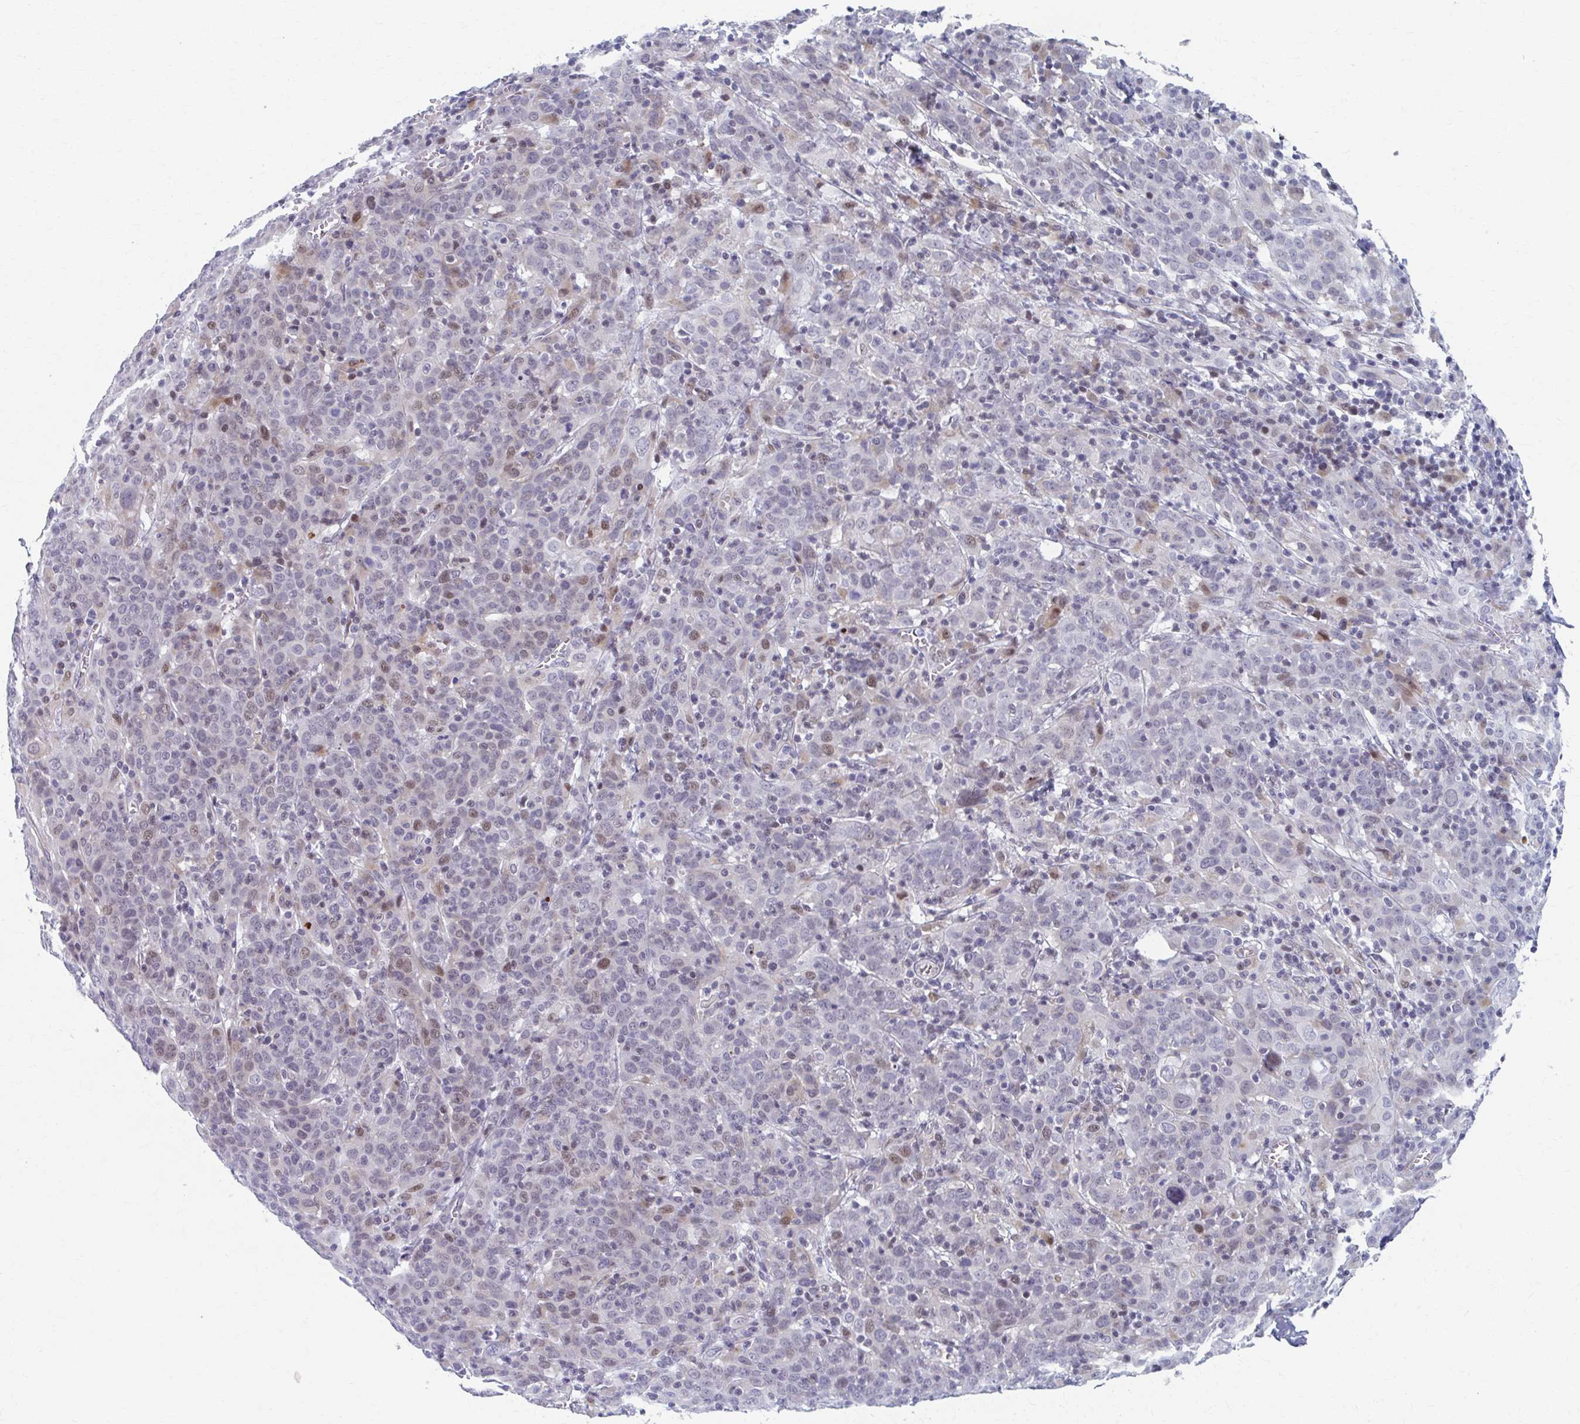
{"staining": {"intensity": "weak", "quantity": "<25%", "location": "nuclear"}, "tissue": "cervical cancer", "cell_type": "Tumor cells", "image_type": "cancer", "snomed": [{"axis": "morphology", "description": "Squamous cell carcinoma, NOS"}, {"axis": "topography", "description": "Cervix"}], "caption": "IHC photomicrograph of human cervical cancer (squamous cell carcinoma) stained for a protein (brown), which demonstrates no expression in tumor cells.", "gene": "ABHD16B", "patient": {"sex": "female", "age": 67}}